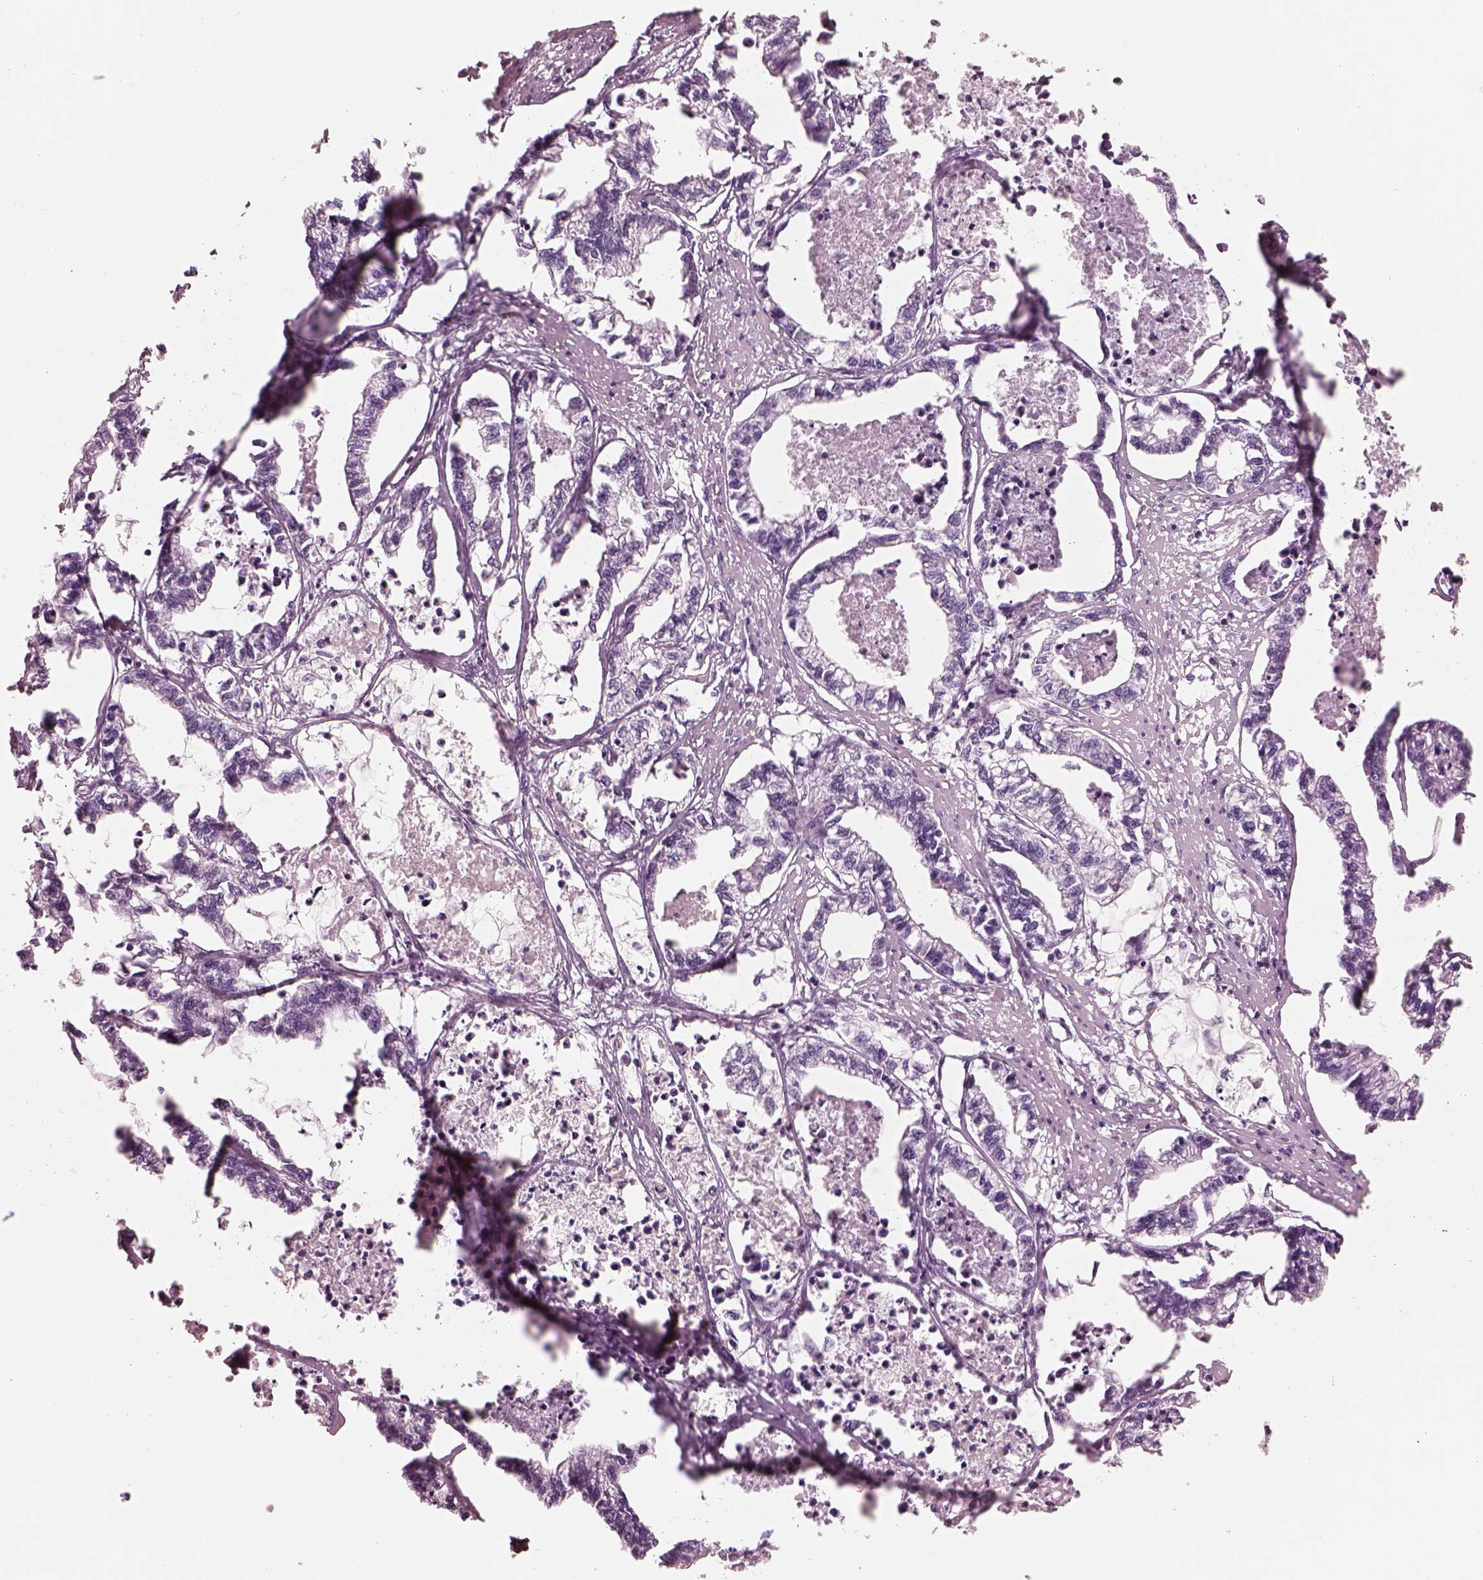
{"staining": {"intensity": "negative", "quantity": "none", "location": "none"}, "tissue": "stomach cancer", "cell_type": "Tumor cells", "image_type": "cancer", "snomed": [{"axis": "morphology", "description": "Adenocarcinoma, NOS"}, {"axis": "topography", "description": "Stomach"}], "caption": "Human adenocarcinoma (stomach) stained for a protein using immunohistochemistry demonstrates no positivity in tumor cells.", "gene": "GARIN4", "patient": {"sex": "male", "age": 83}}